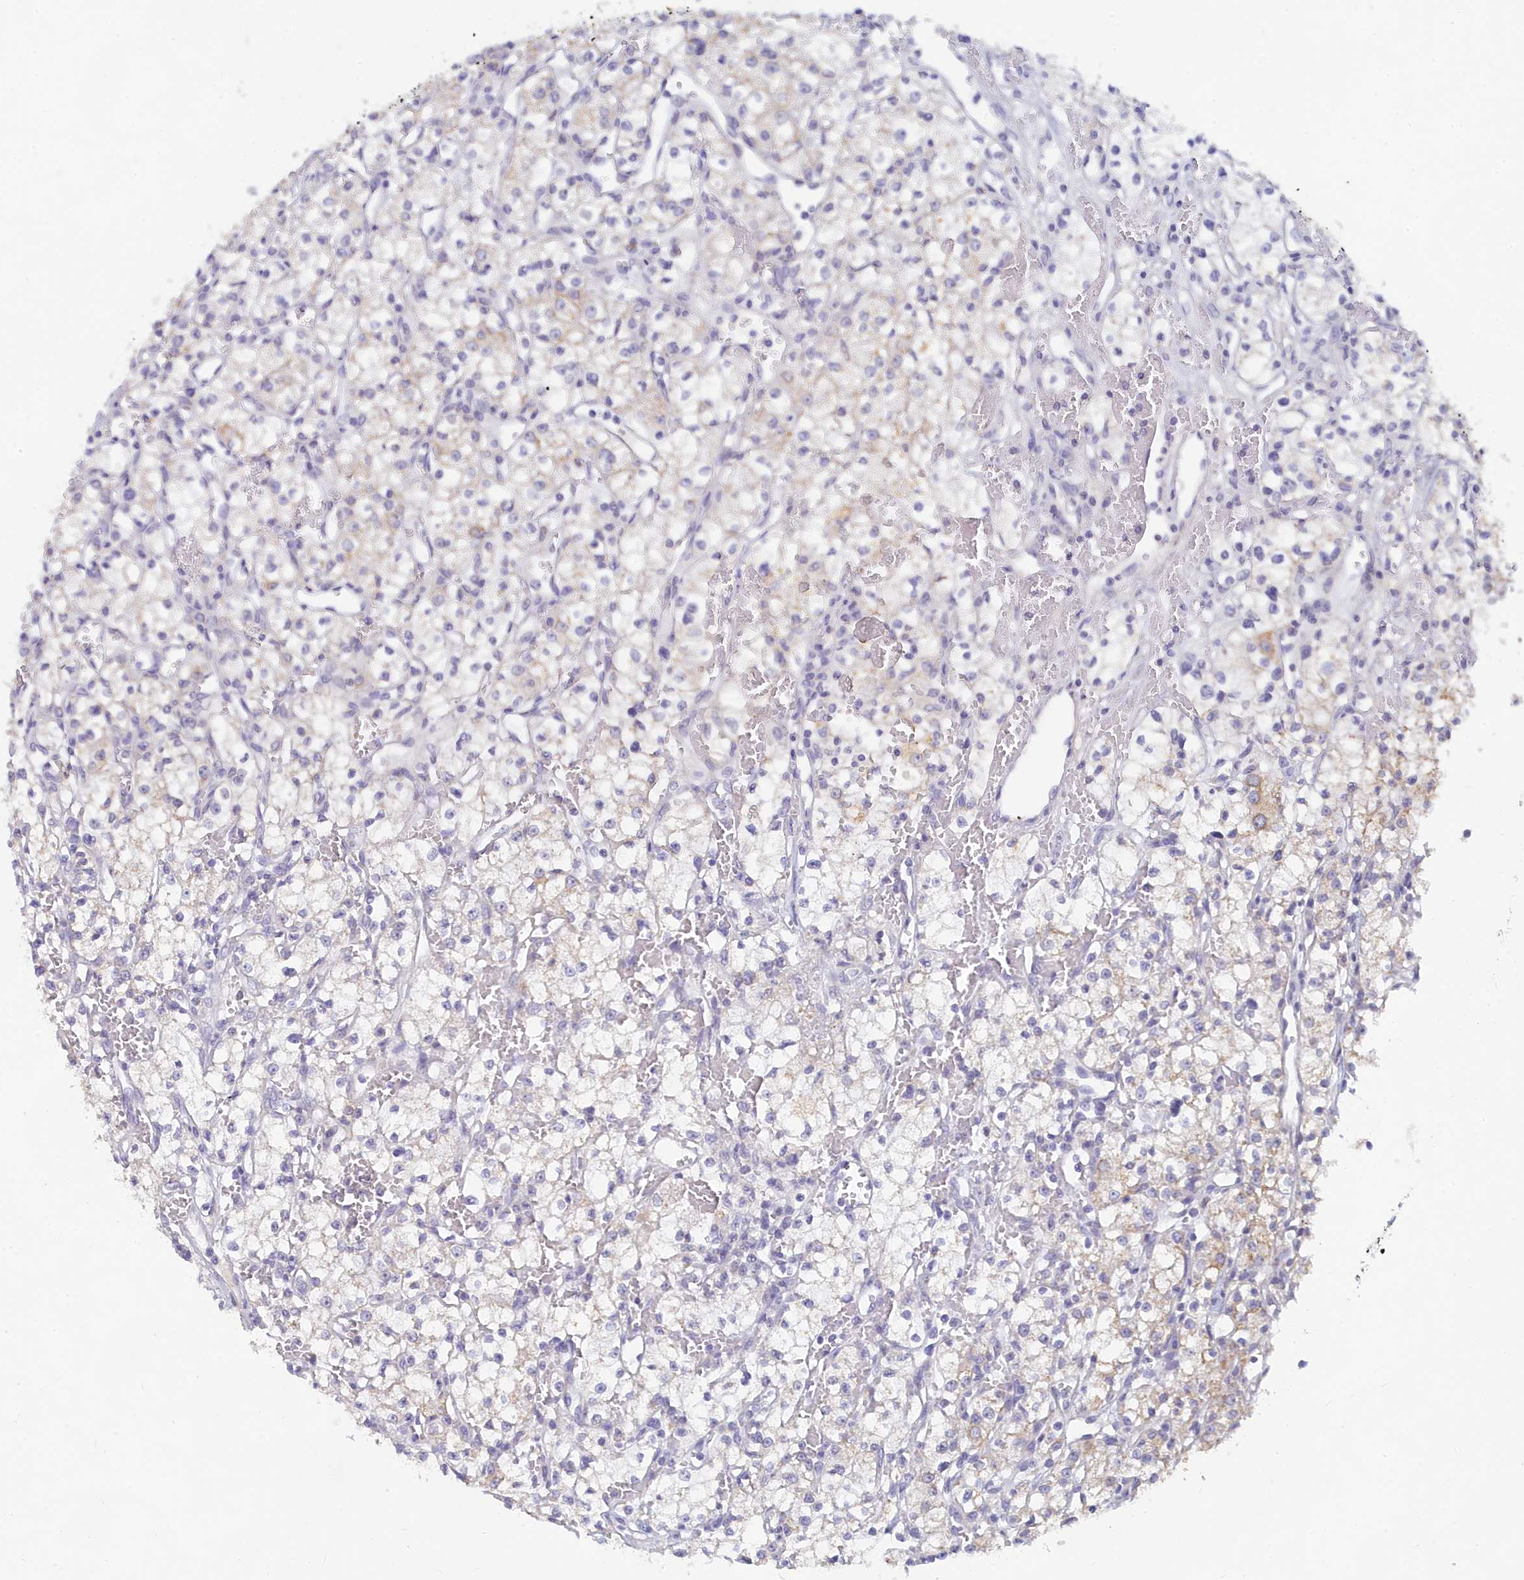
{"staining": {"intensity": "weak", "quantity": "<25%", "location": "cytoplasmic/membranous"}, "tissue": "renal cancer", "cell_type": "Tumor cells", "image_type": "cancer", "snomed": [{"axis": "morphology", "description": "Adenocarcinoma, NOS"}, {"axis": "topography", "description": "Kidney"}], "caption": "Immunohistochemistry micrograph of neoplastic tissue: human renal cancer (adenocarcinoma) stained with DAB demonstrates no significant protein expression in tumor cells.", "gene": "LRIF1", "patient": {"sex": "male", "age": 59}}